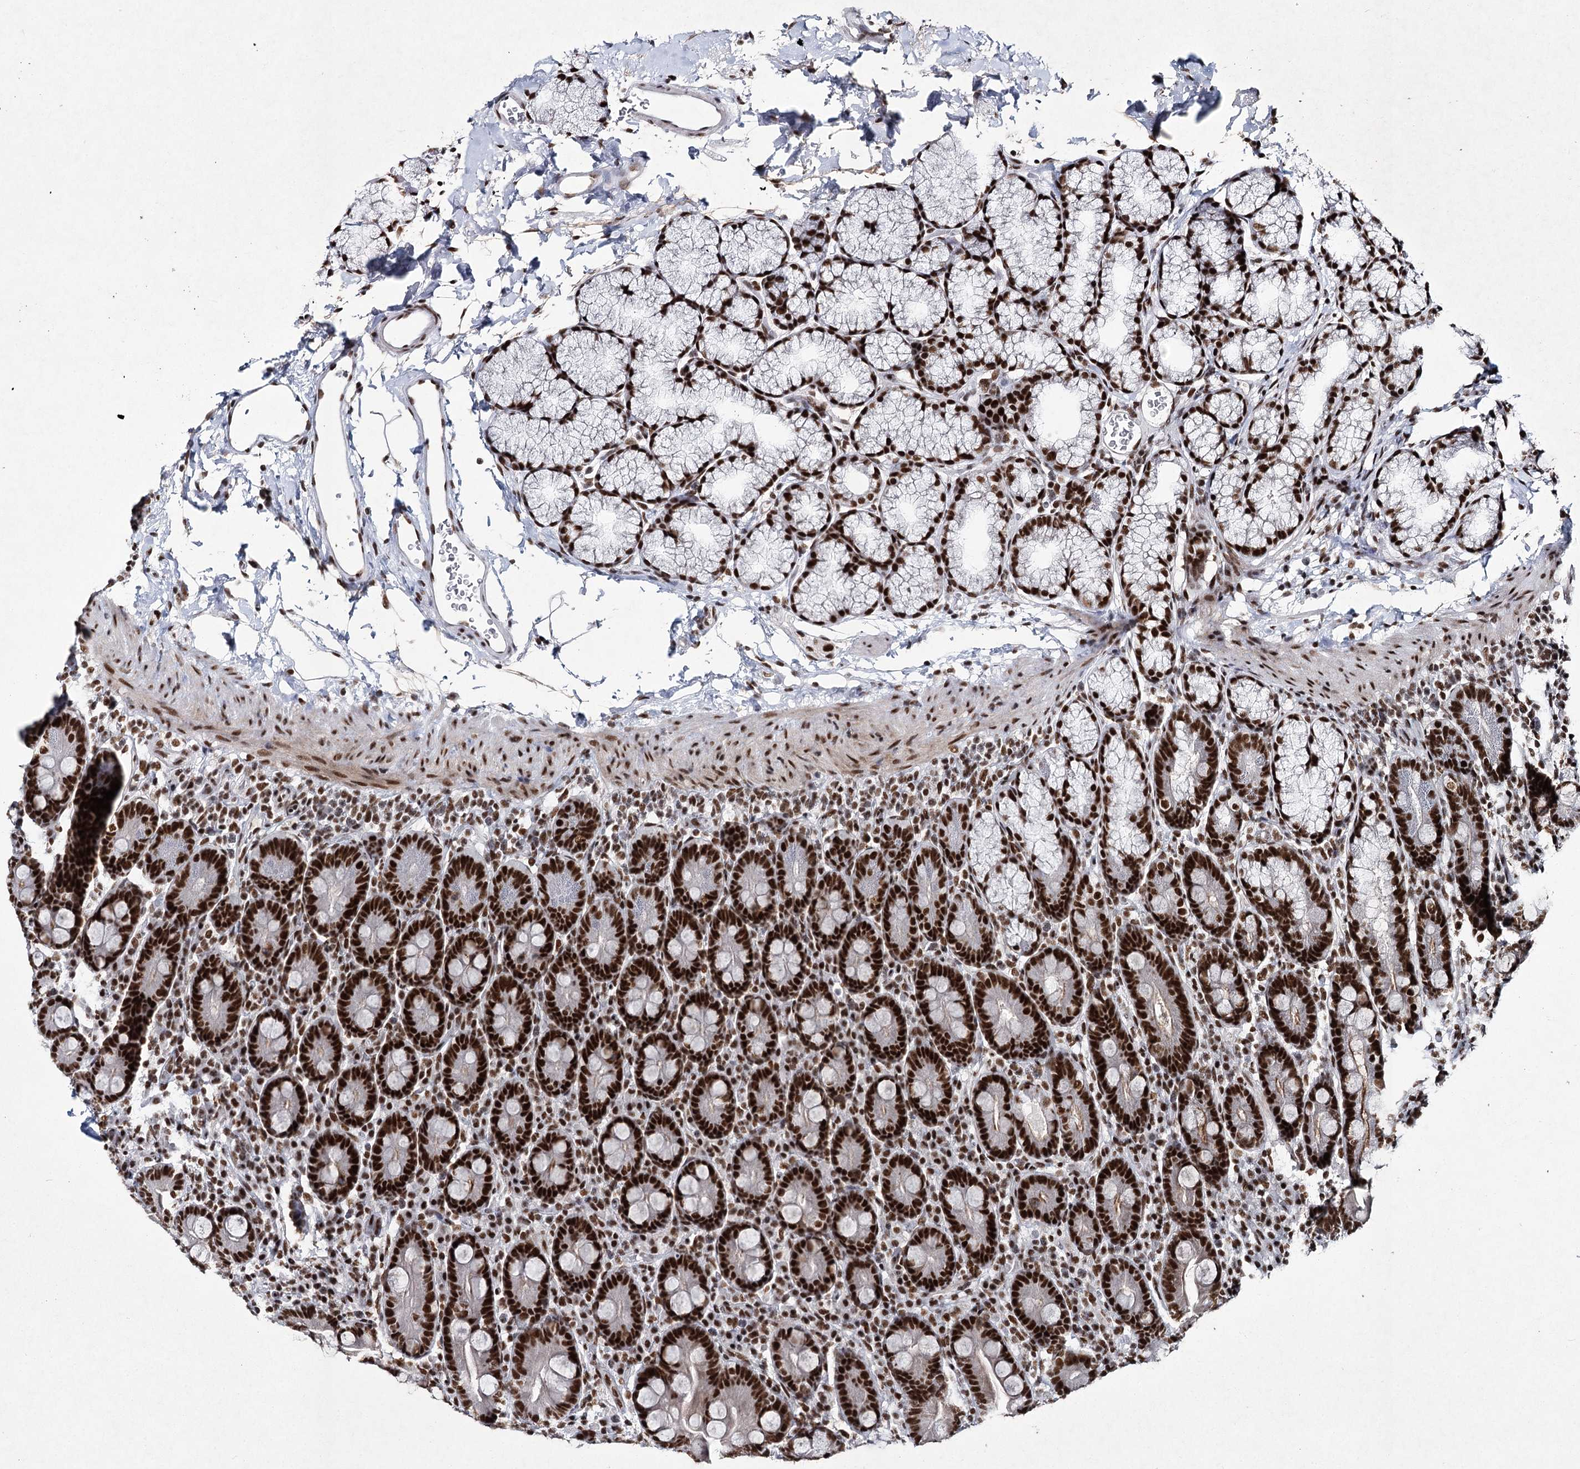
{"staining": {"intensity": "strong", "quantity": ">75%", "location": "nuclear"}, "tissue": "duodenum", "cell_type": "Glandular cells", "image_type": "normal", "snomed": [{"axis": "morphology", "description": "Normal tissue, NOS"}, {"axis": "topography", "description": "Duodenum"}], "caption": "Immunohistochemical staining of normal human duodenum displays high levels of strong nuclear staining in approximately >75% of glandular cells. (DAB (3,3'-diaminobenzidine) IHC, brown staining for protein, blue staining for nuclei).", "gene": "SCAF8", "patient": {"sex": "male", "age": 35}}